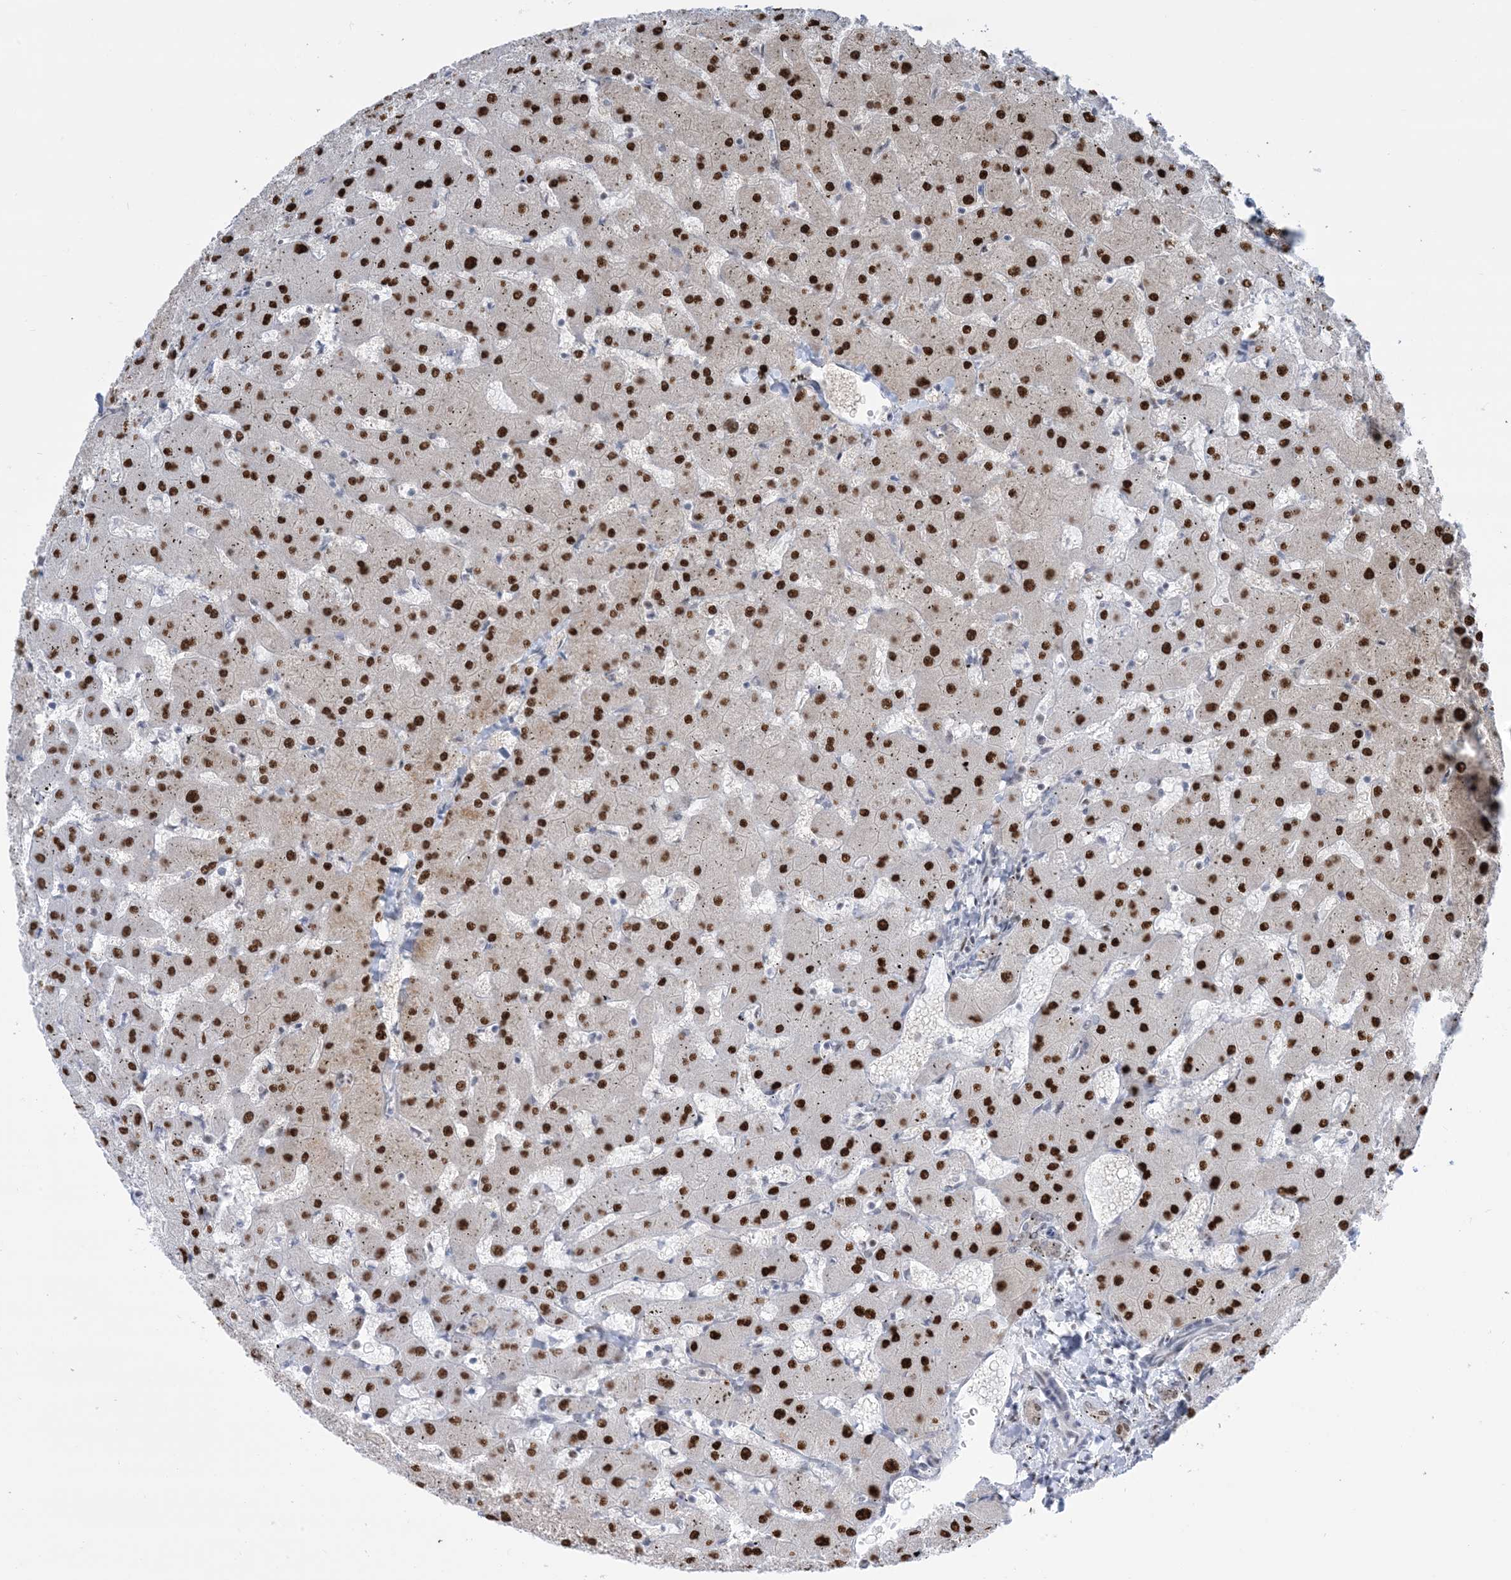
{"staining": {"intensity": "negative", "quantity": "none", "location": "none"}, "tissue": "liver", "cell_type": "Cholangiocytes", "image_type": "normal", "snomed": [{"axis": "morphology", "description": "Normal tissue, NOS"}, {"axis": "topography", "description": "Liver"}], "caption": "Cholangiocytes are negative for protein expression in unremarkable human liver. (DAB immunohistochemistry (IHC), high magnification).", "gene": "TFPT", "patient": {"sex": "female", "age": 63}}